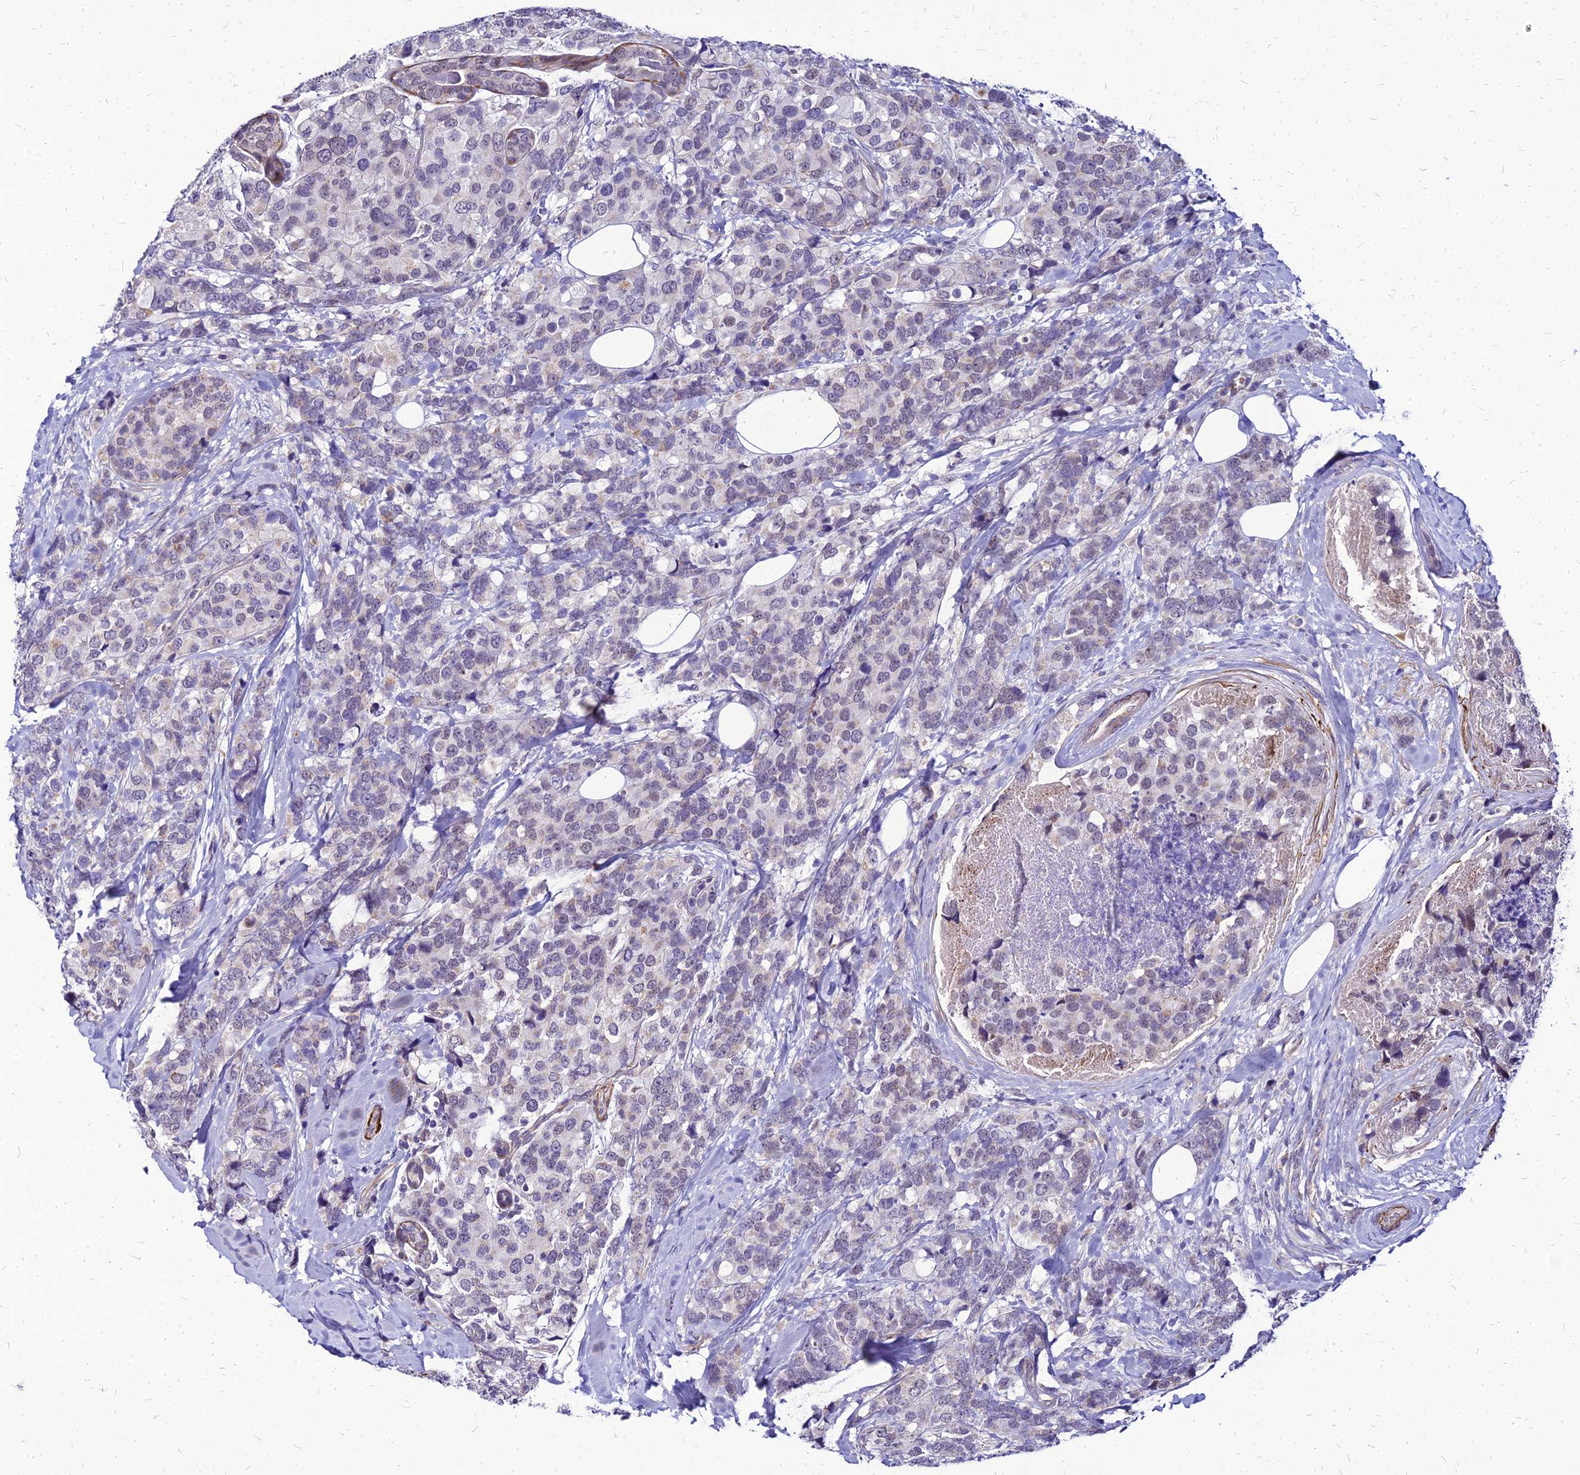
{"staining": {"intensity": "negative", "quantity": "none", "location": "none"}, "tissue": "breast cancer", "cell_type": "Tumor cells", "image_type": "cancer", "snomed": [{"axis": "morphology", "description": "Lobular carcinoma"}, {"axis": "topography", "description": "Breast"}], "caption": "Lobular carcinoma (breast) stained for a protein using IHC displays no positivity tumor cells.", "gene": "YEATS2", "patient": {"sex": "female", "age": 59}}